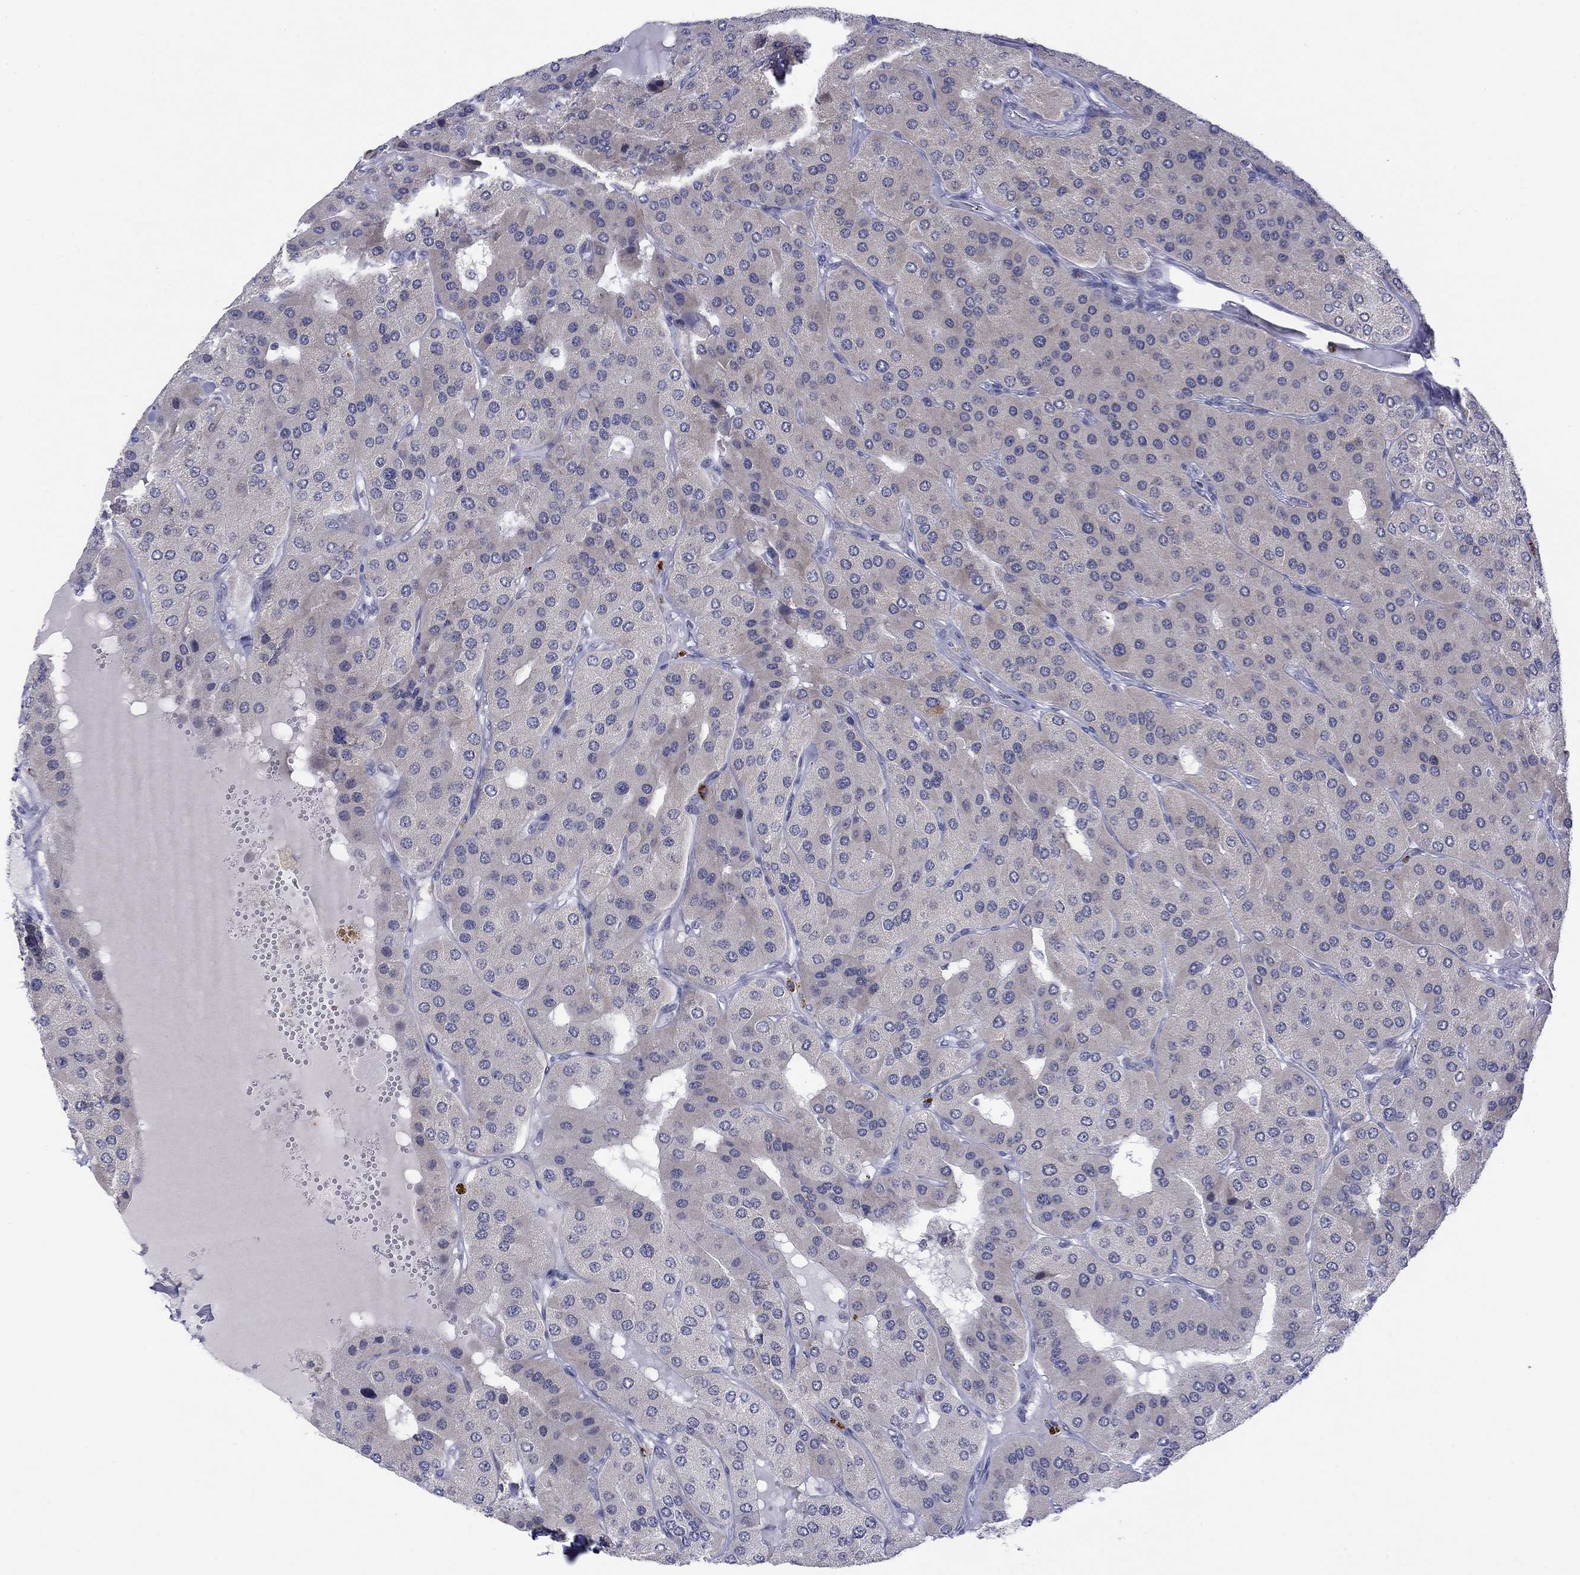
{"staining": {"intensity": "negative", "quantity": "none", "location": "none"}, "tissue": "parathyroid gland", "cell_type": "Glandular cells", "image_type": "normal", "snomed": [{"axis": "morphology", "description": "Normal tissue, NOS"}, {"axis": "morphology", "description": "Adenoma, NOS"}, {"axis": "topography", "description": "Parathyroid gland"}], "caption": "Immunohistochemistry image of normal parathyroid gland: human parathyroid gland stained with DAB (3,3'-diaminobenzidine) demonstrates no significant protein expression in glandular cells. (DAB IHC visualized using brightfield microscopy, high magnification).", "gene": "MTRFR", "patient": {"sex": "female", "age": 86}}